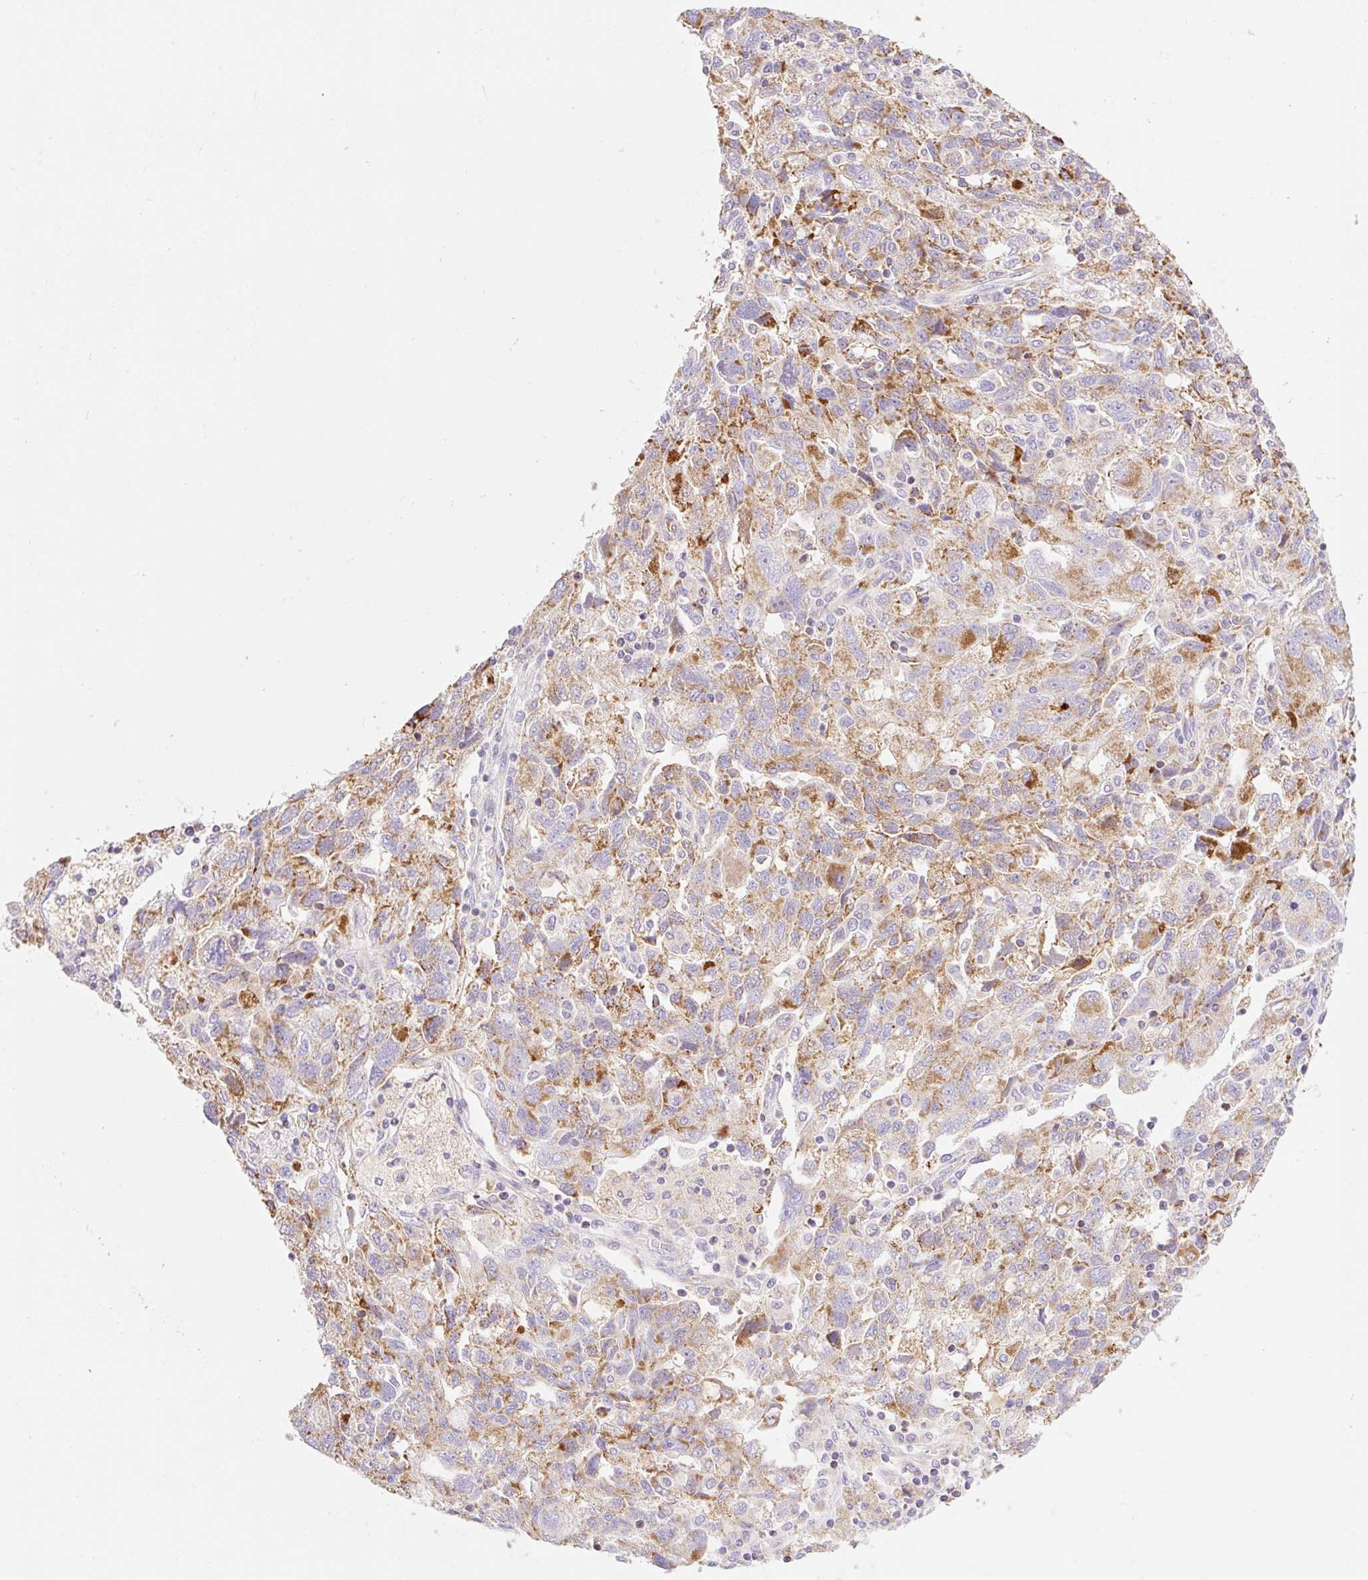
{"staining": {"intensity": "moderate", "quantity": "25%-75%", "location": "cytoplasmic/membranous"}, "tissue": "ovarian cancer", "cell_type": "Tumor cells", "image_type": "cancer", "snomed": [{"axis": "morphology", "description": "Carcinoma, NOS"}, {"axis": "morphology", "description": "Cystadenocarcinoma, serous, NOS"}, {"axis": "topography", "description": "Ovary"}], "caption": "An immunohistochemistry (IHC) histopathology image of neoplastic tissue is shown. Protein staining in brown labels moderate cytoplasmic/membranous positivity in ovarian serous cystadenocarcinoma within tumor cells.", "gene": "ETNK2", "patient": {"sex": "female", "age": 69}}